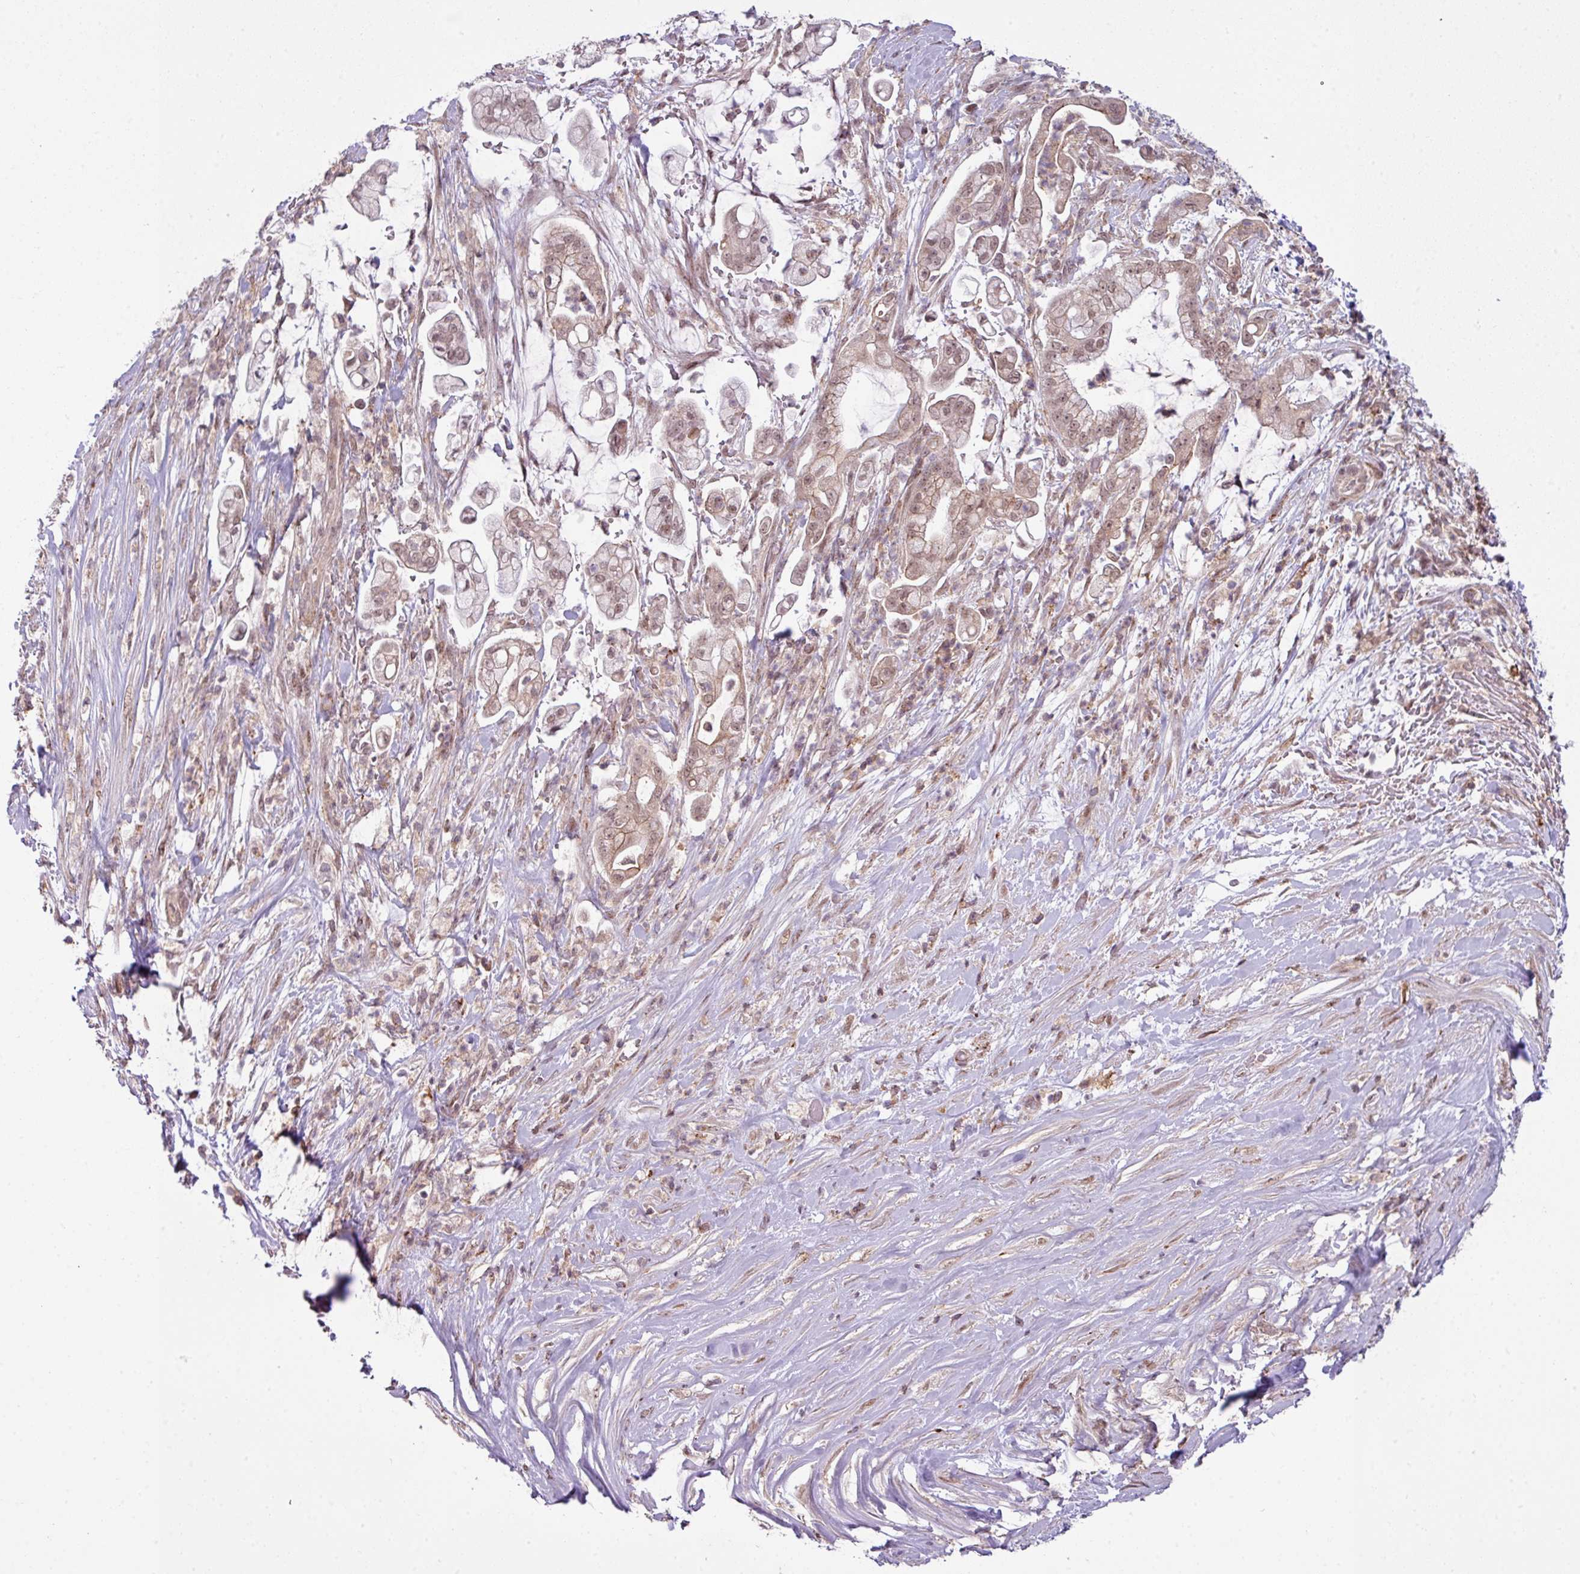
{"staining": {"intensity": "weak", "quantity": "<25%", "location": "nuclear"}, "tissue": "pancreatic cancer", "cell_type": "Tumor cells", "image_type": "cancer", "snomed": [{"axis": "morphology", "description": "Adenocarcinoma, NOS"}, {"axis": "topography", "description": "Pancreas"}], "caption": "This is an immunohistochemistry micrograph of human pancreatic adenocarcinoma. There is no positivity in tumor cells.", "gene": "ZC2HC1C", "patient": {"sex": "female", "age": 69}}